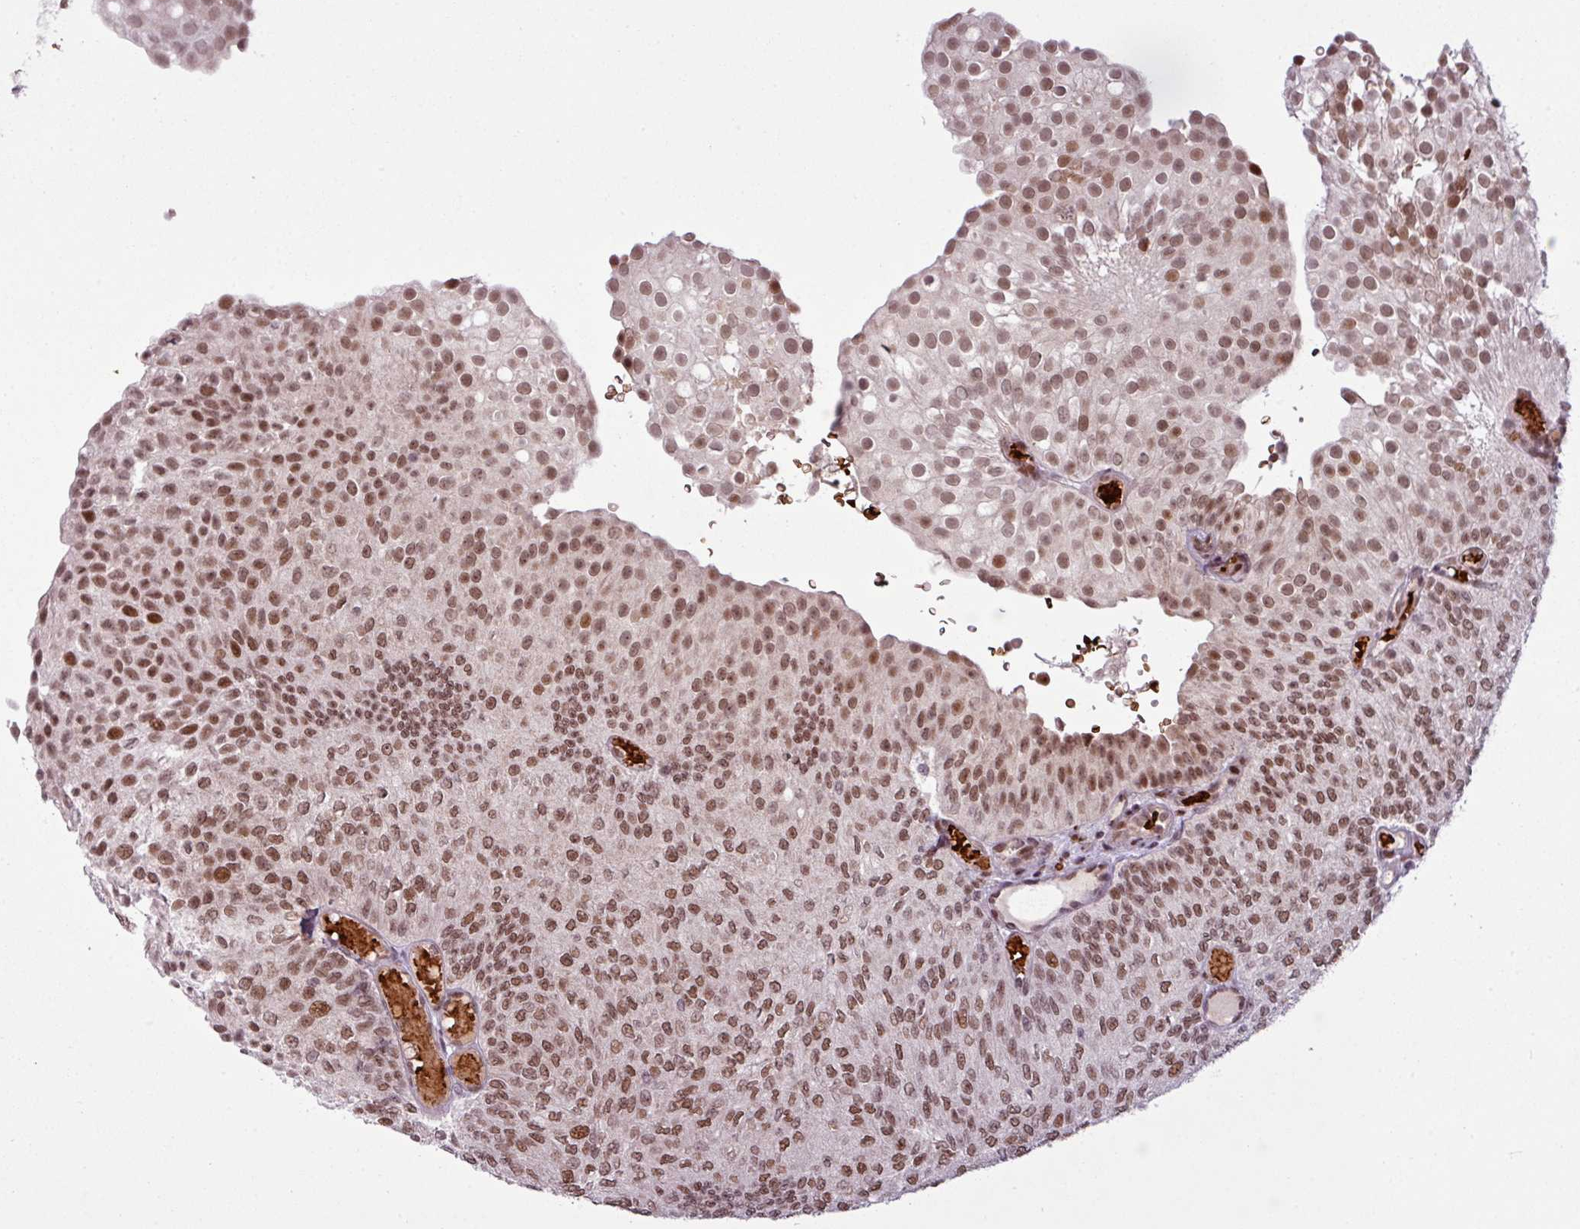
{"staining": {"intensity": "moderate", "quantity": ">75%", "location": "nuclear"}, "tissue": "urothelial cancer", "cell_type": "Tumor cells", "image_type": "cancer", "snomed": [{"axis": "morphology", "description": "Urothelial carcinoma, Low grade"}, {"axis": "topography", "description": "Urinary bladder"}], "caption": "Brown immunohistochemical staining in urothelial cancer exhibits moderate nuclear expression in about >75% of tumor cells.", "gene": "PRDM5", "patient": {"sex": "male", "age": 78}}